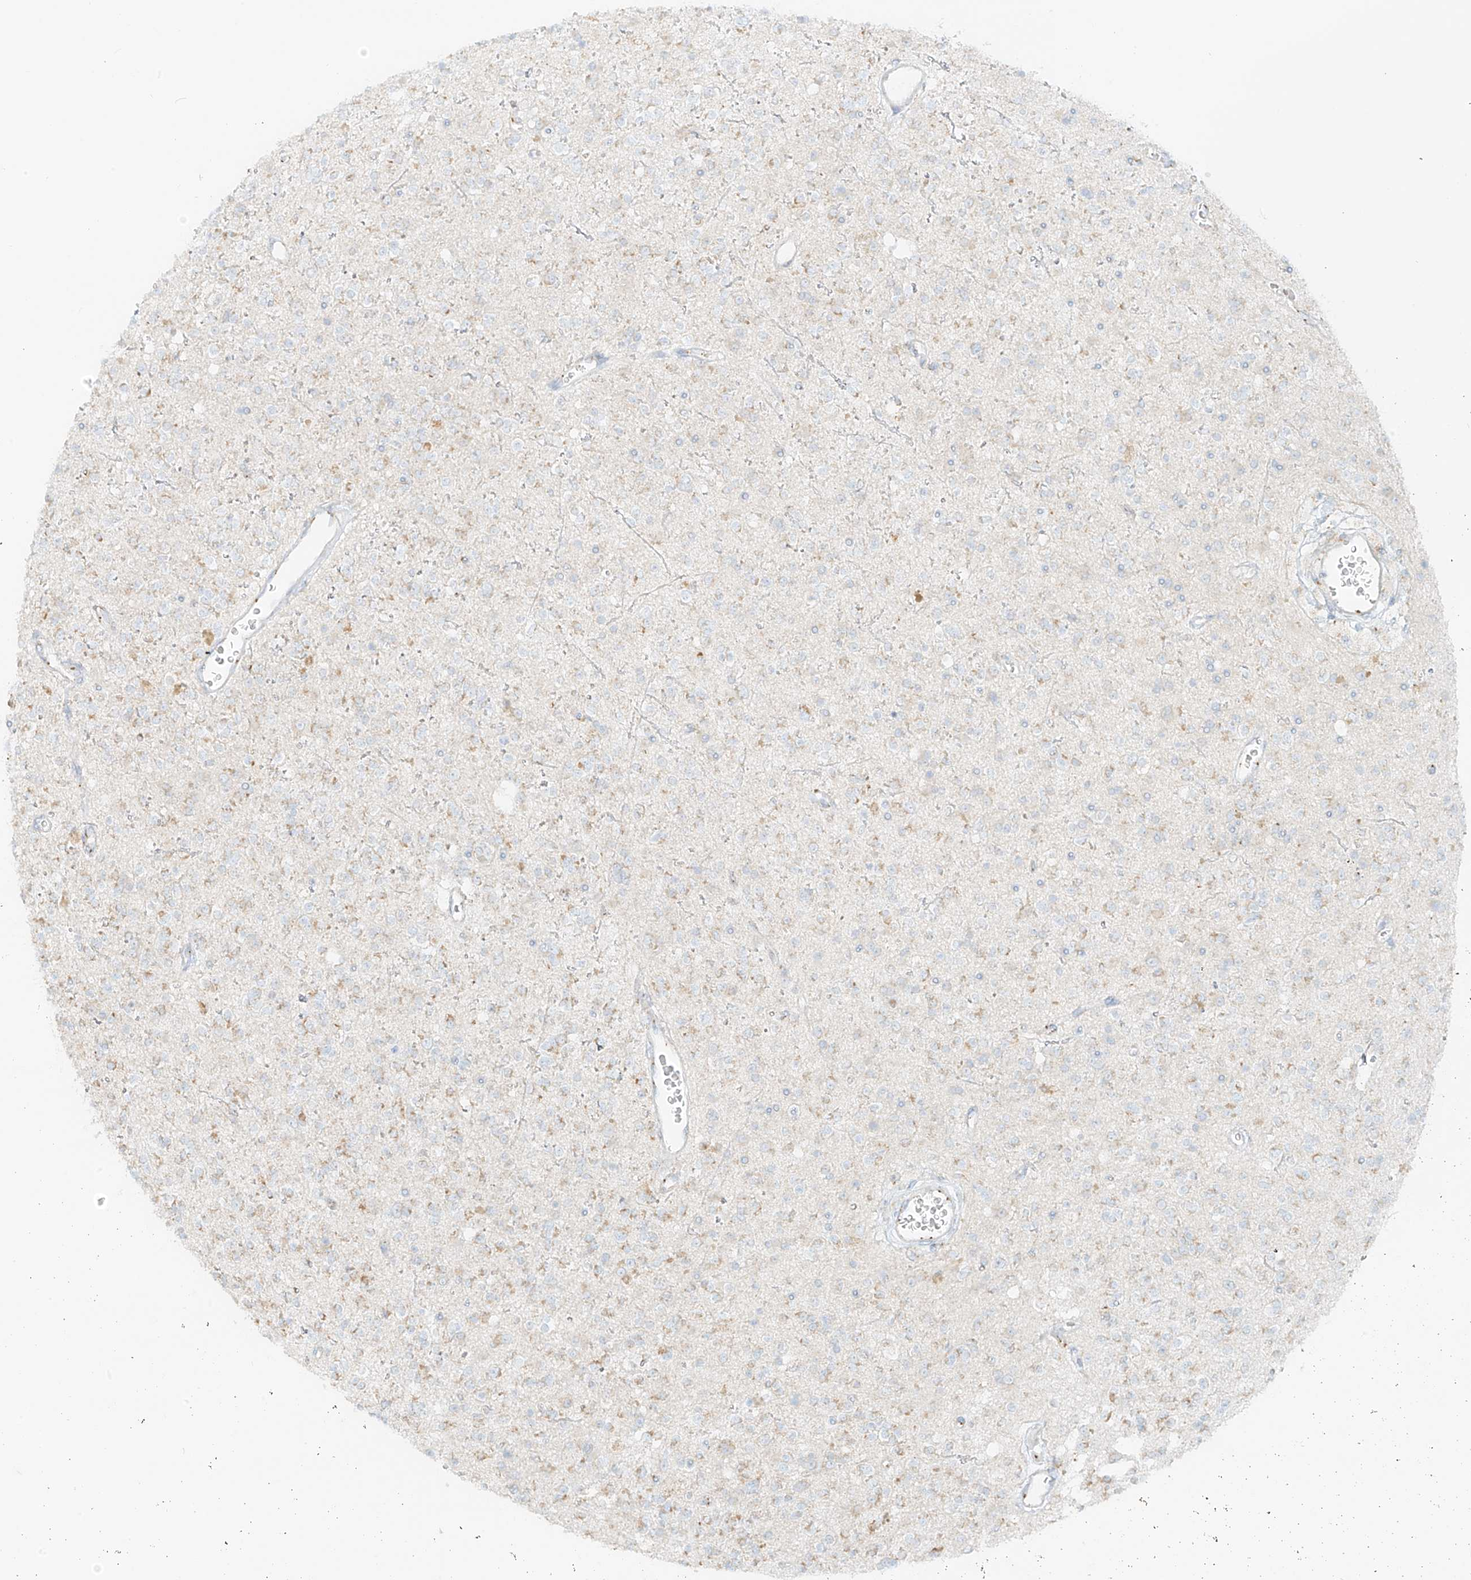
{"staining": {"intensity": "weak", "quantity": "<25%", "location": "cytoplasmic/membranous"}, "tissue": "glioma", "cell_type": "Tumor cells", "image_type": "cancer", "snomed": [{"axis": "morphology", "description": "Glioma, malignant, High grade"}, {"axis": "topography", "description": "Brain"}], "caption": "A histopathology image of human glioma is negative for staining in tumor cells. The staining is performed using DAB (3,3'-diaminobenzidine) brown chromogen with nuclei counter-stained in using hematoxylin.", "gene": "TMEM87B", "patient": {"sex": "male", "age": 34}}